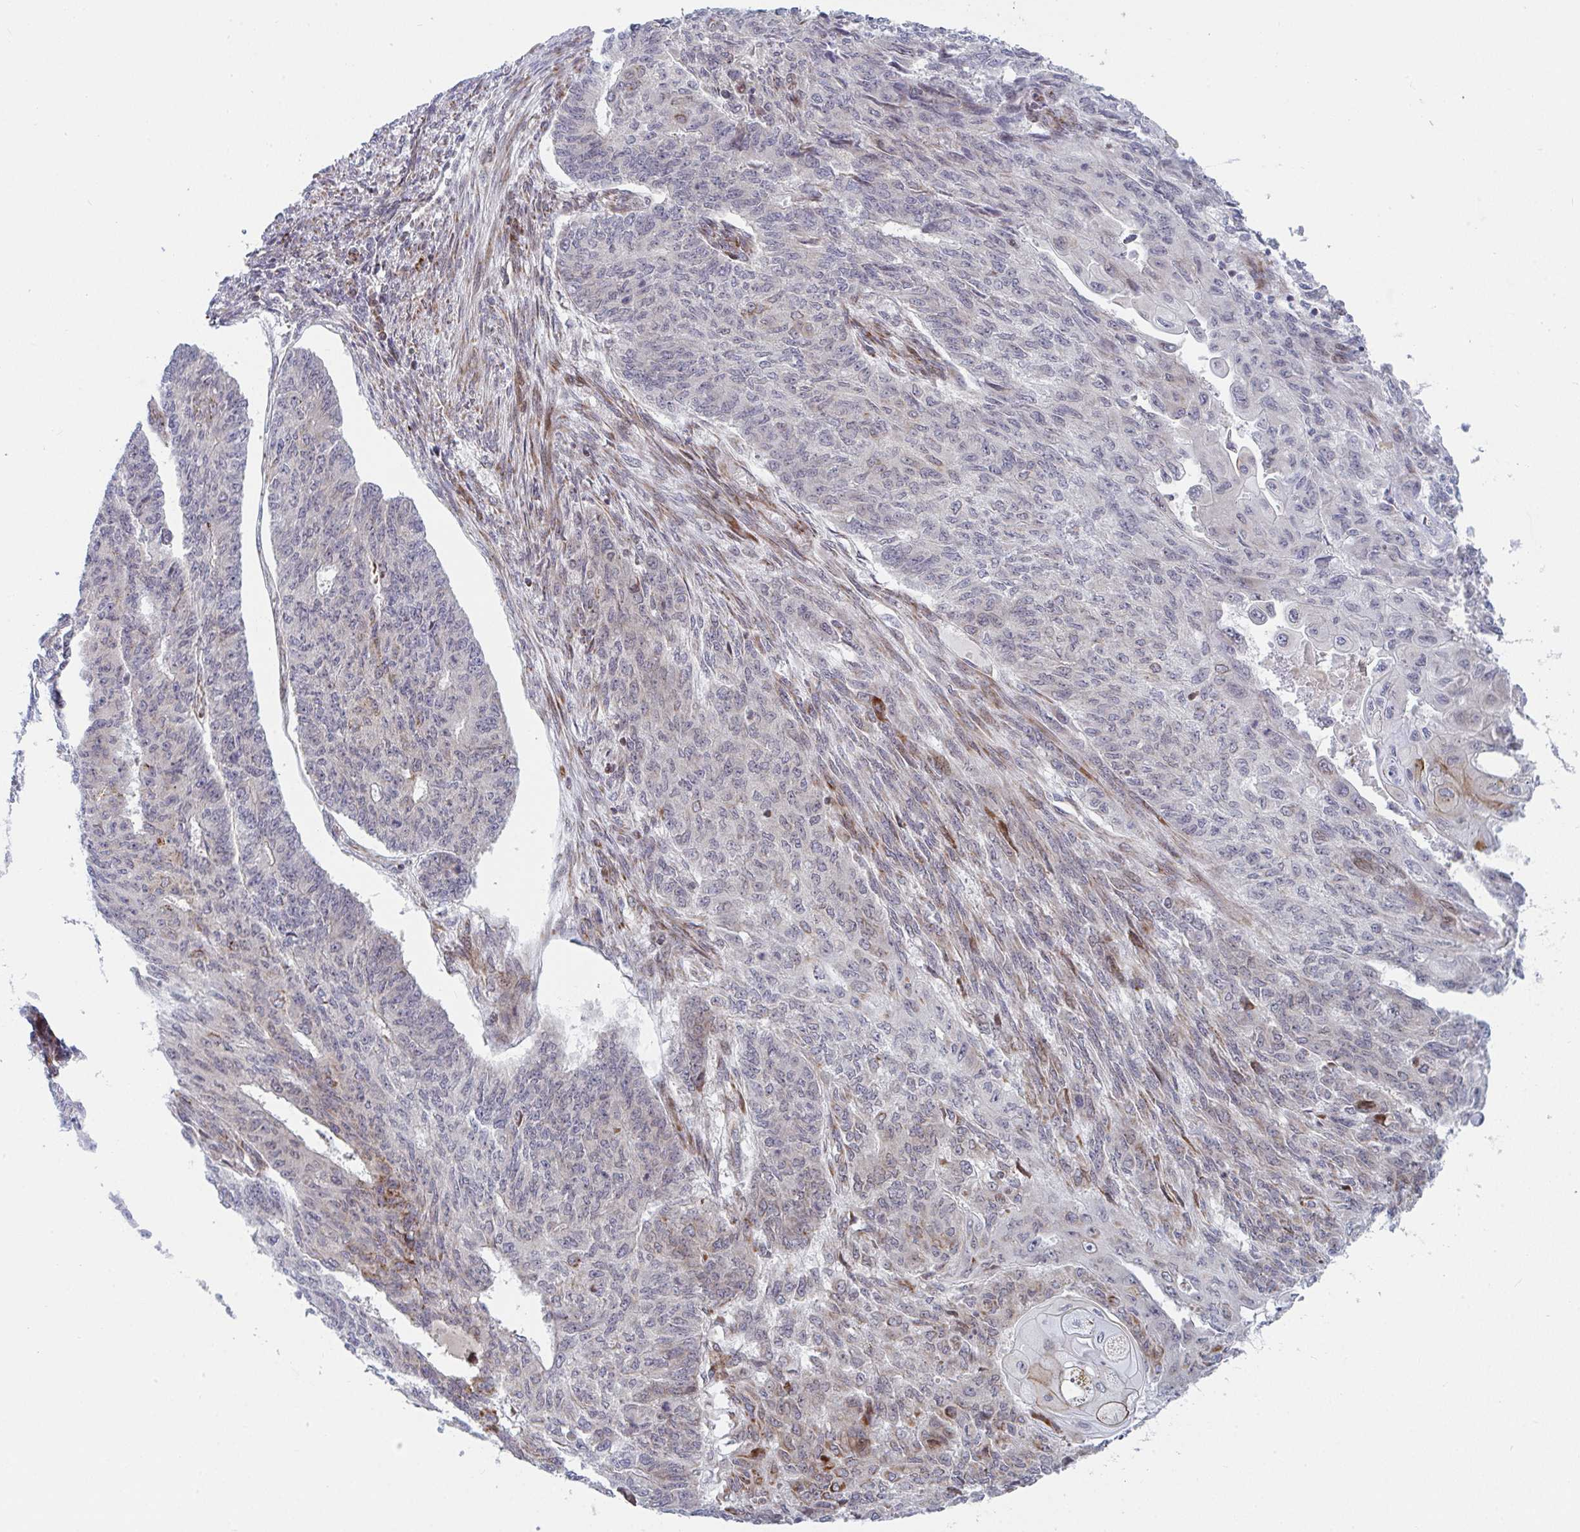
{"staining": {"intensity": "negative", "quantity": "none", "location": "none"}, "tissue": "endometrial cancer", "cell_type": "Tumor cells", "image_type": "cancer", "snomed": [{"axis": "morphology", "description": "Adenocarcinoma, NOS"}, {"axis": "topography", "description": "Endometrium"}], "caption": "Immunohistochemical staining of human endometrial cancer demonstrates no significant positivity in tumor cells. (DAB (3,3'-diaminobenzidine) immunohistochemistry, high magnification).", "gene": "PRKCH", "patient": {"sex": "female", "age": 32}}